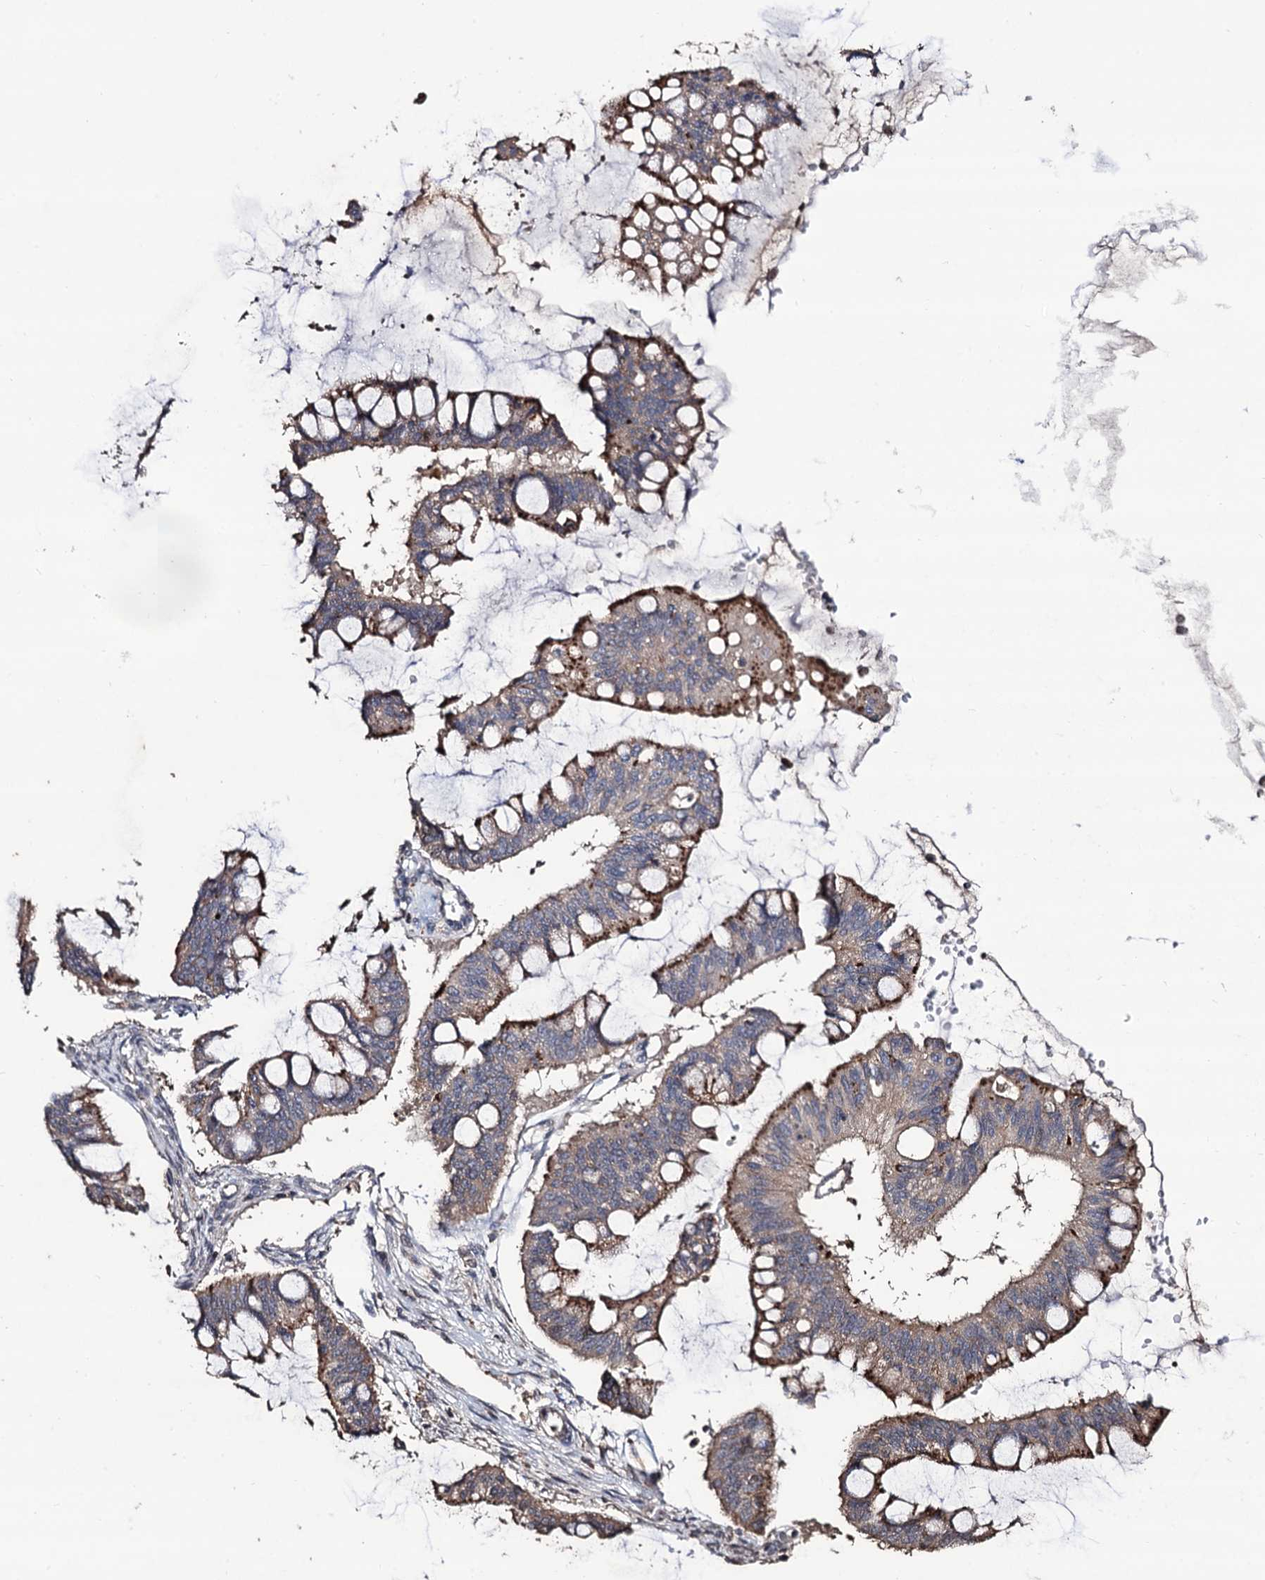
{"staining": {"intensity": "moderate", "quantity": ">75%", "location": "cytoplasmic/membranous"}, "tissue": "ovarian cancer", "cell_type": "Tumor cells", "image_type": "cancer", "snomed": [{"axis": "morphology", "description": "Cystadenocarcinoma, mucinous, NOS"}, {"axis": "topography", "description": "Ovary"}], "caption": "A photomicrograph showing moderate cytoplasmic/membranous expression in approximately >75% of tumor cells in ovarian mucinous cystadenocarcinoma, as visualized by brown immunohistochemical staining.", "gene": "MICAL2", "patient": {"sex": "female", "age": 73}}